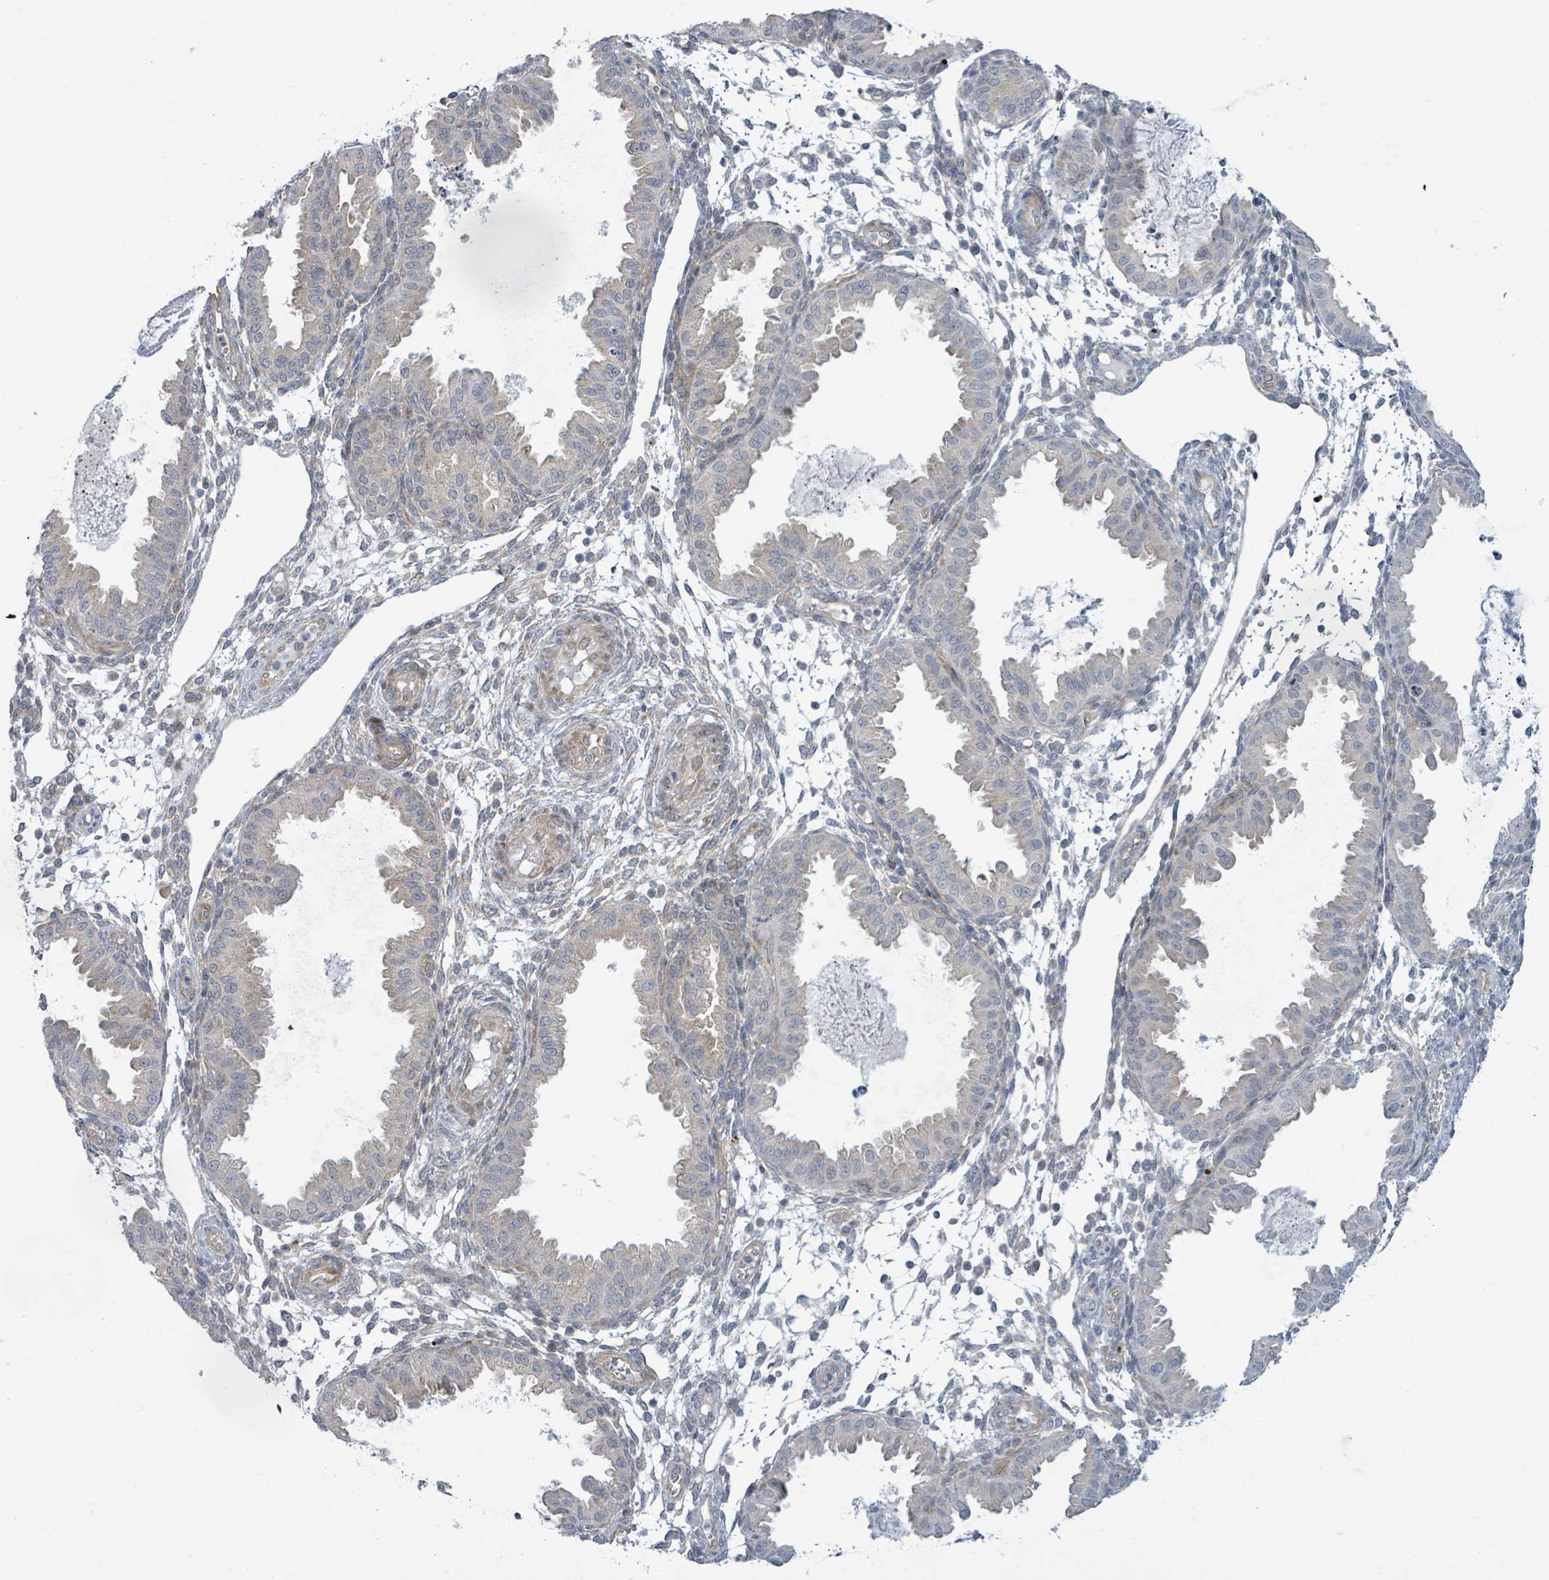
{"staining": {"intensity": "negative", "quantity": "none", "location": "none"}, "tissue": "endometrium", "cell_type": "Cells in endometrial stroma", "image_type": "normal", "snomed": [{"axis": "morphology", "description": "Normal tissue, NOS"}, {"axis": "topography", "description": "Endometrium"}], "caption": "High magnification brightfield microscopy of normal endometrium stained with DAB (3,3'-diaminobenzidine) (brown) and counterstained with hematoxylin (blue): cells in endometrial stroma show no significant positivity.", "gene": "RPL32", "patient": {"sex": "female", "age": 33}}